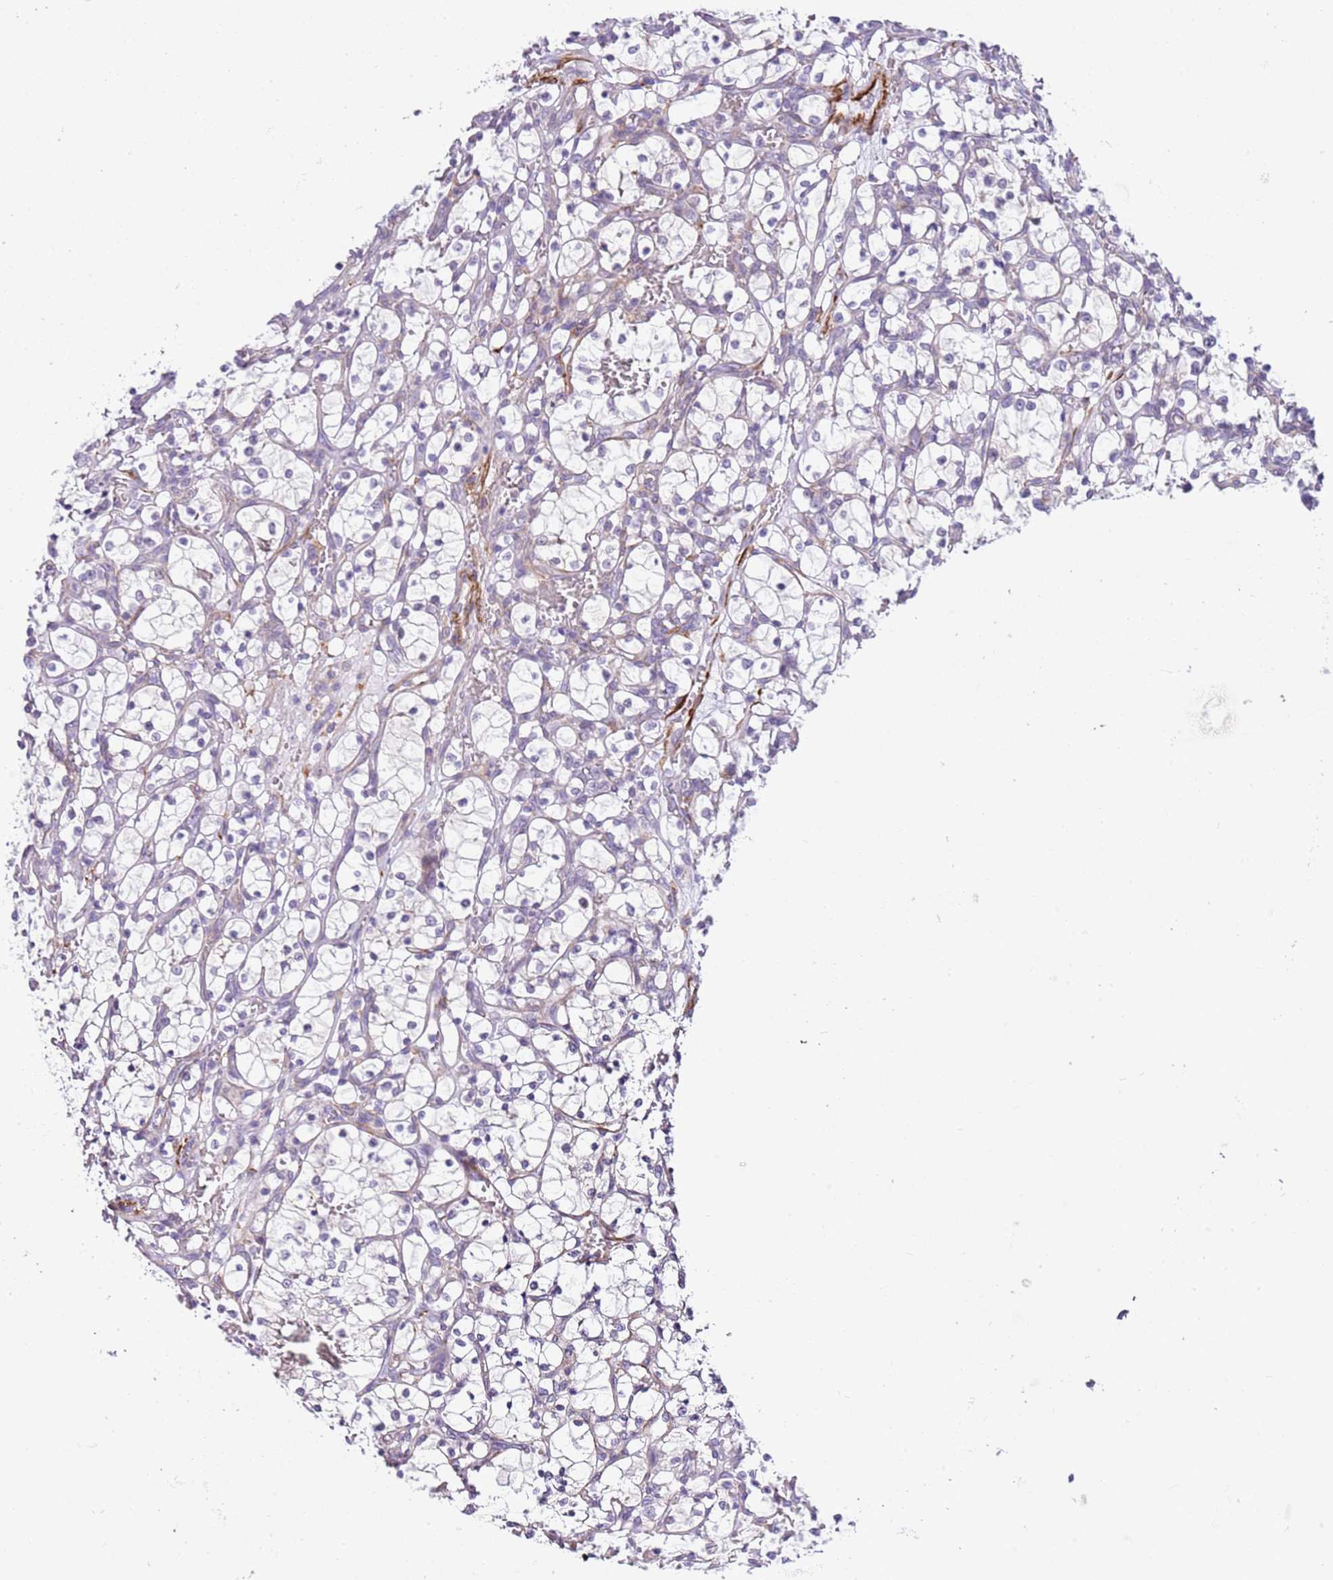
{"staining": {"intensity": "weak", "quantity": "<25%", "location": "cytoplasmic/membranous"}, "tissue": "renal cancer", "cell_type": "Tumor cells", "image_type": "cancer", "snomed": [{"axis": "morphology", "description": "Adenocarcinoma, NOS"}, {"axis": "topography", "description": "Kidney"}], "caption": "Immunohistochemistry image of renal cancer stained for a protein (brown), which reveals no expression in tumor cells. (DAB (3,3'-diaminobenzidine) immunohistochemistry with hematoxylin counter stain).", "gene": "SMIM4", "patient": {"sex": "female", "age": 69}}